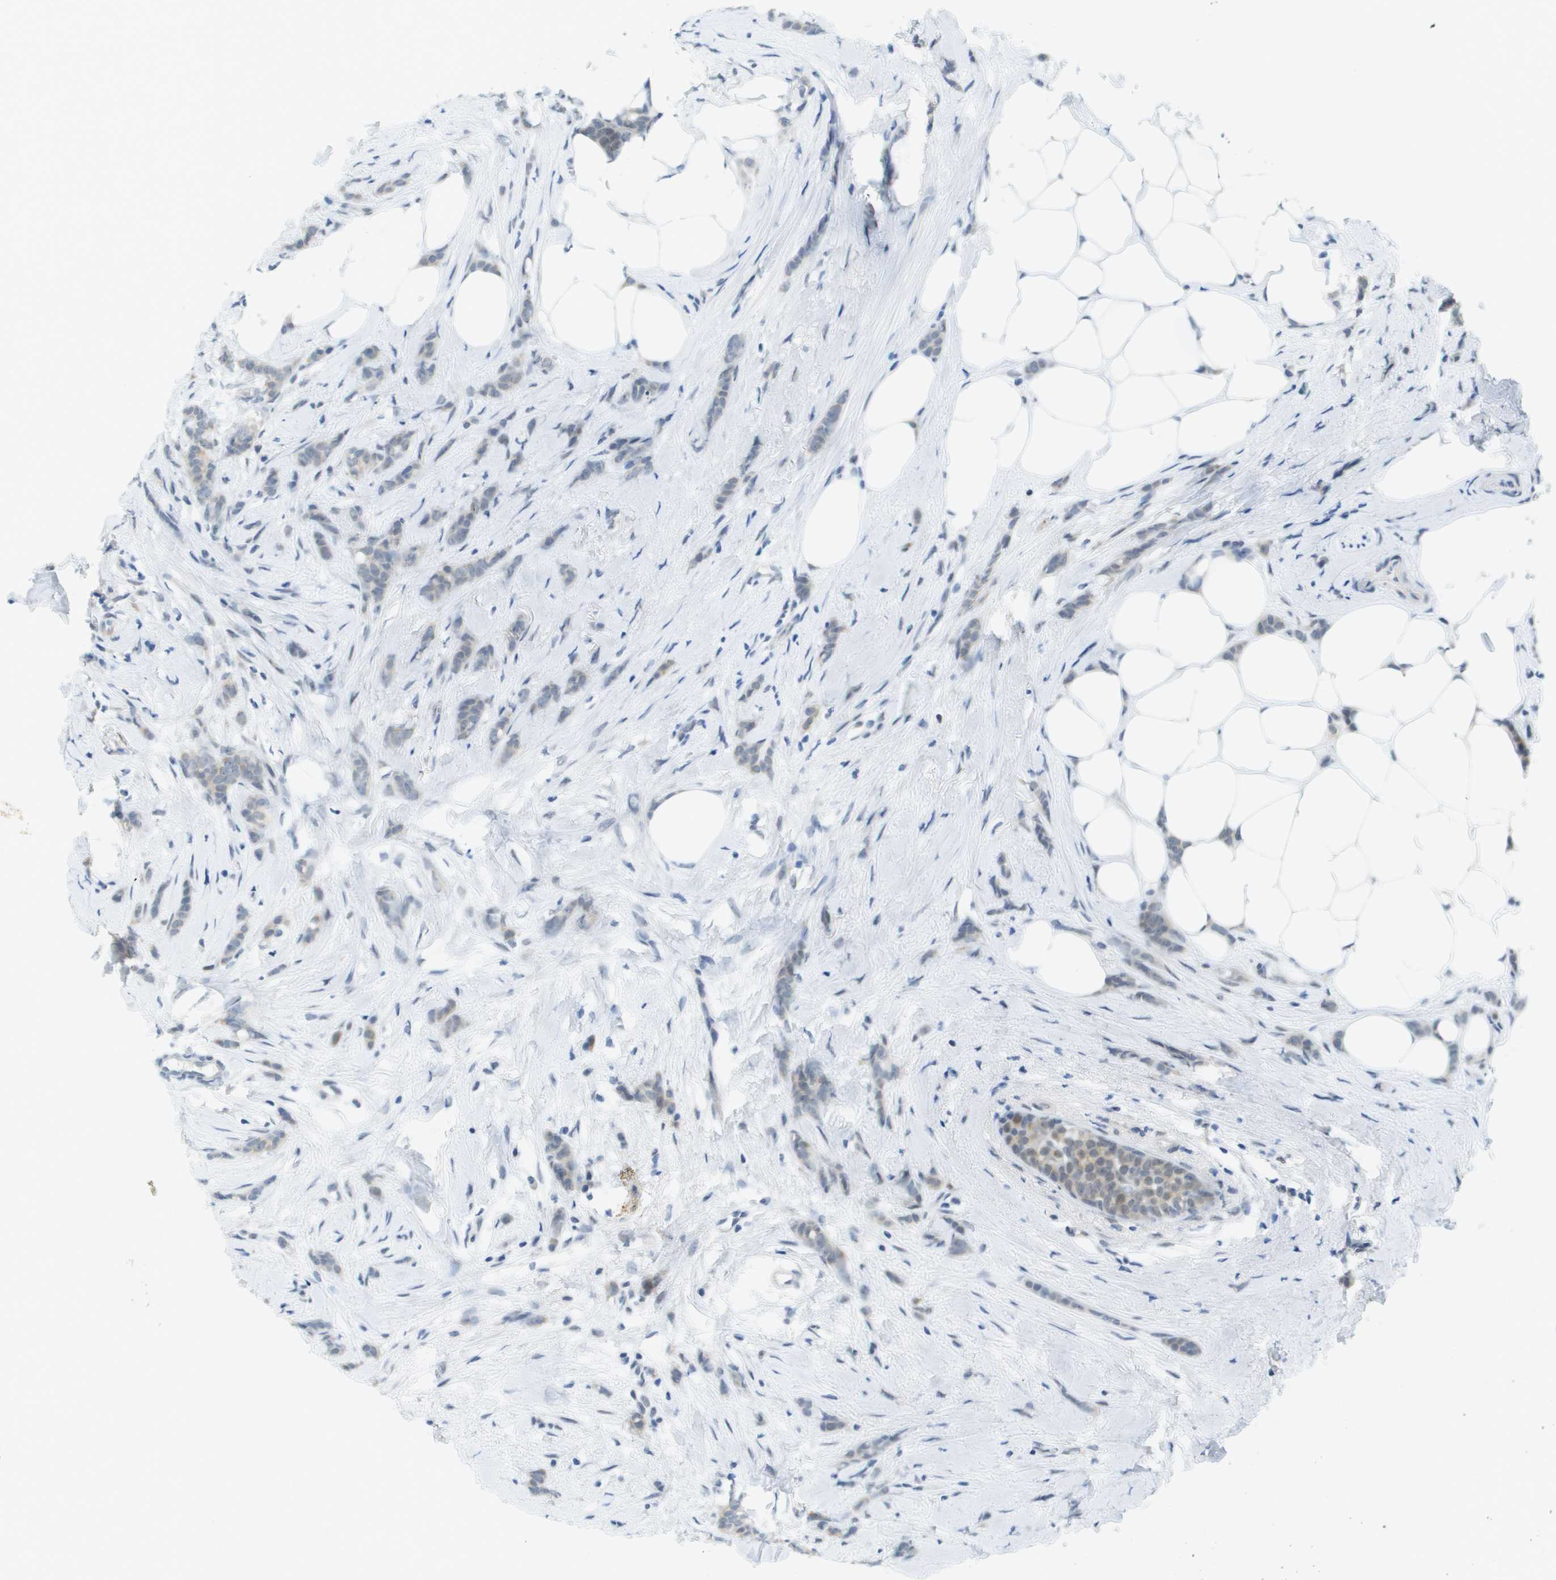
{"staining": {"intensity": "weak", "quantity": "<25%", "location": "cytoplasmic/membranous,nuclear"}, "tissue": "breast cancer", "cell_type": "Tumor cells", "image_type": "cancer", "snomed": [{"axis": "morphology", "description": "Lobular carcinoma, in situ"}, {"axis": "morphology", "description": "Lobular carcinoma"}, {"axis": "topography", "description": "Breast"}], "caption": "This histopathology image is of lobular carcinoma in situ (breast) stained with immunohistochemistry to label a protein in brown with the nuclei are counter-stained blue. There is no positivity in tumor cells. The staining was performed using DAB to visualize the protein expression in brown, while the nuclei were stained in blue with hematoxylin (Magnification: 20x).", "gene": "ARID1B", "patient": {"sex": "female", "age": 41}}